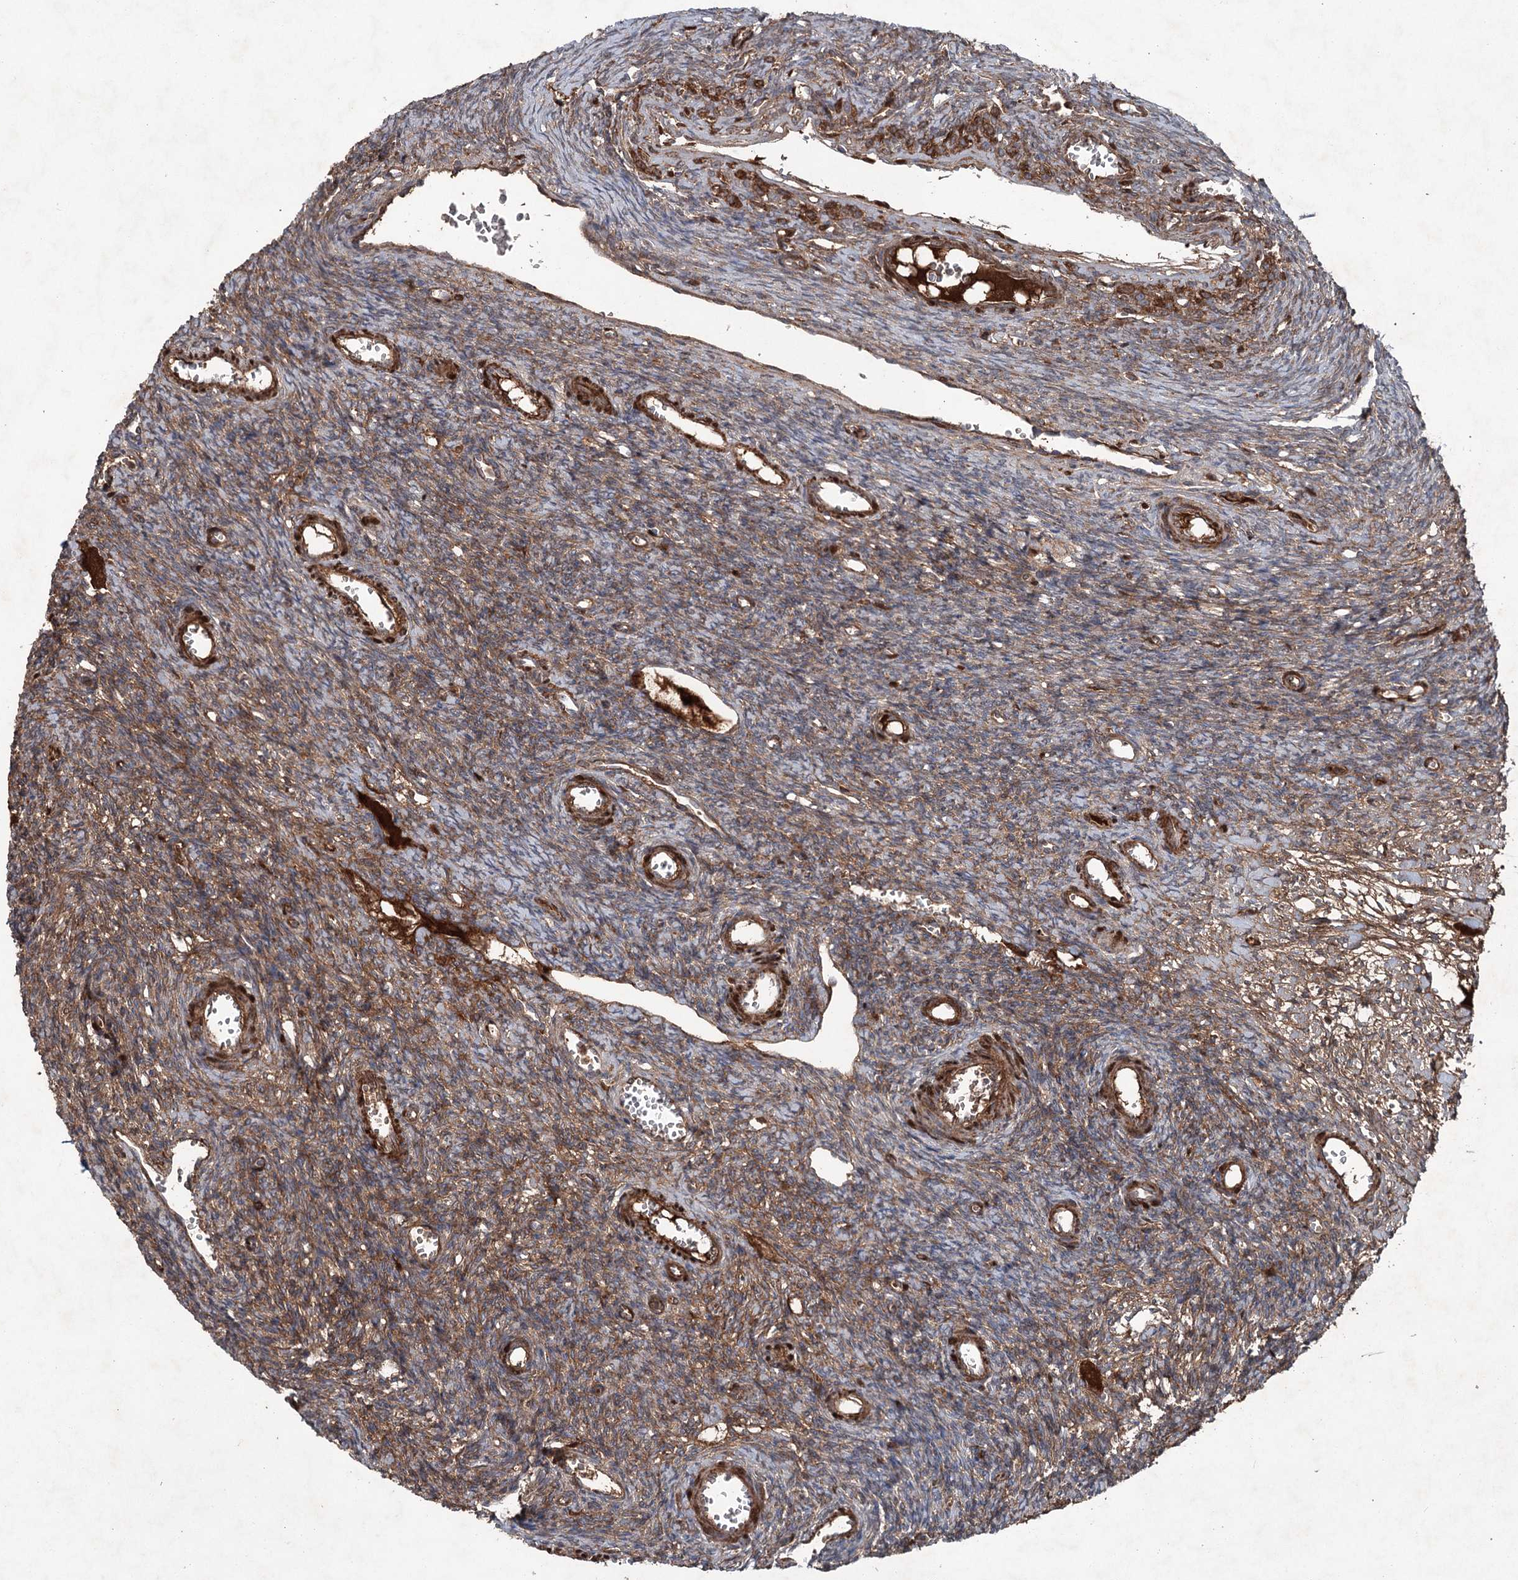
{"staining": {"intensity": "moderate", "quantity": ">75%", "location": "cytoplasmic/membranous"}, "tissue": "ovary", "cell_type": "Ovarian stroma cells", "image_type": "normal", "snomed": [{"axis": "morphology", "description": "Normal tissue, NOS"}, {"axis": "topography", "description": "Ovary"}], "caption": "This photomicrograph shows normal ovary stained with IHC to label a protein in brown. The cytoplasmic/membranous of ovarian stroma cells show moderate positivity for the protein. Nuclei are counter-stained blue.", "gene": "PGLYRP2", "patient": {"sex": "female", "age": 39}}